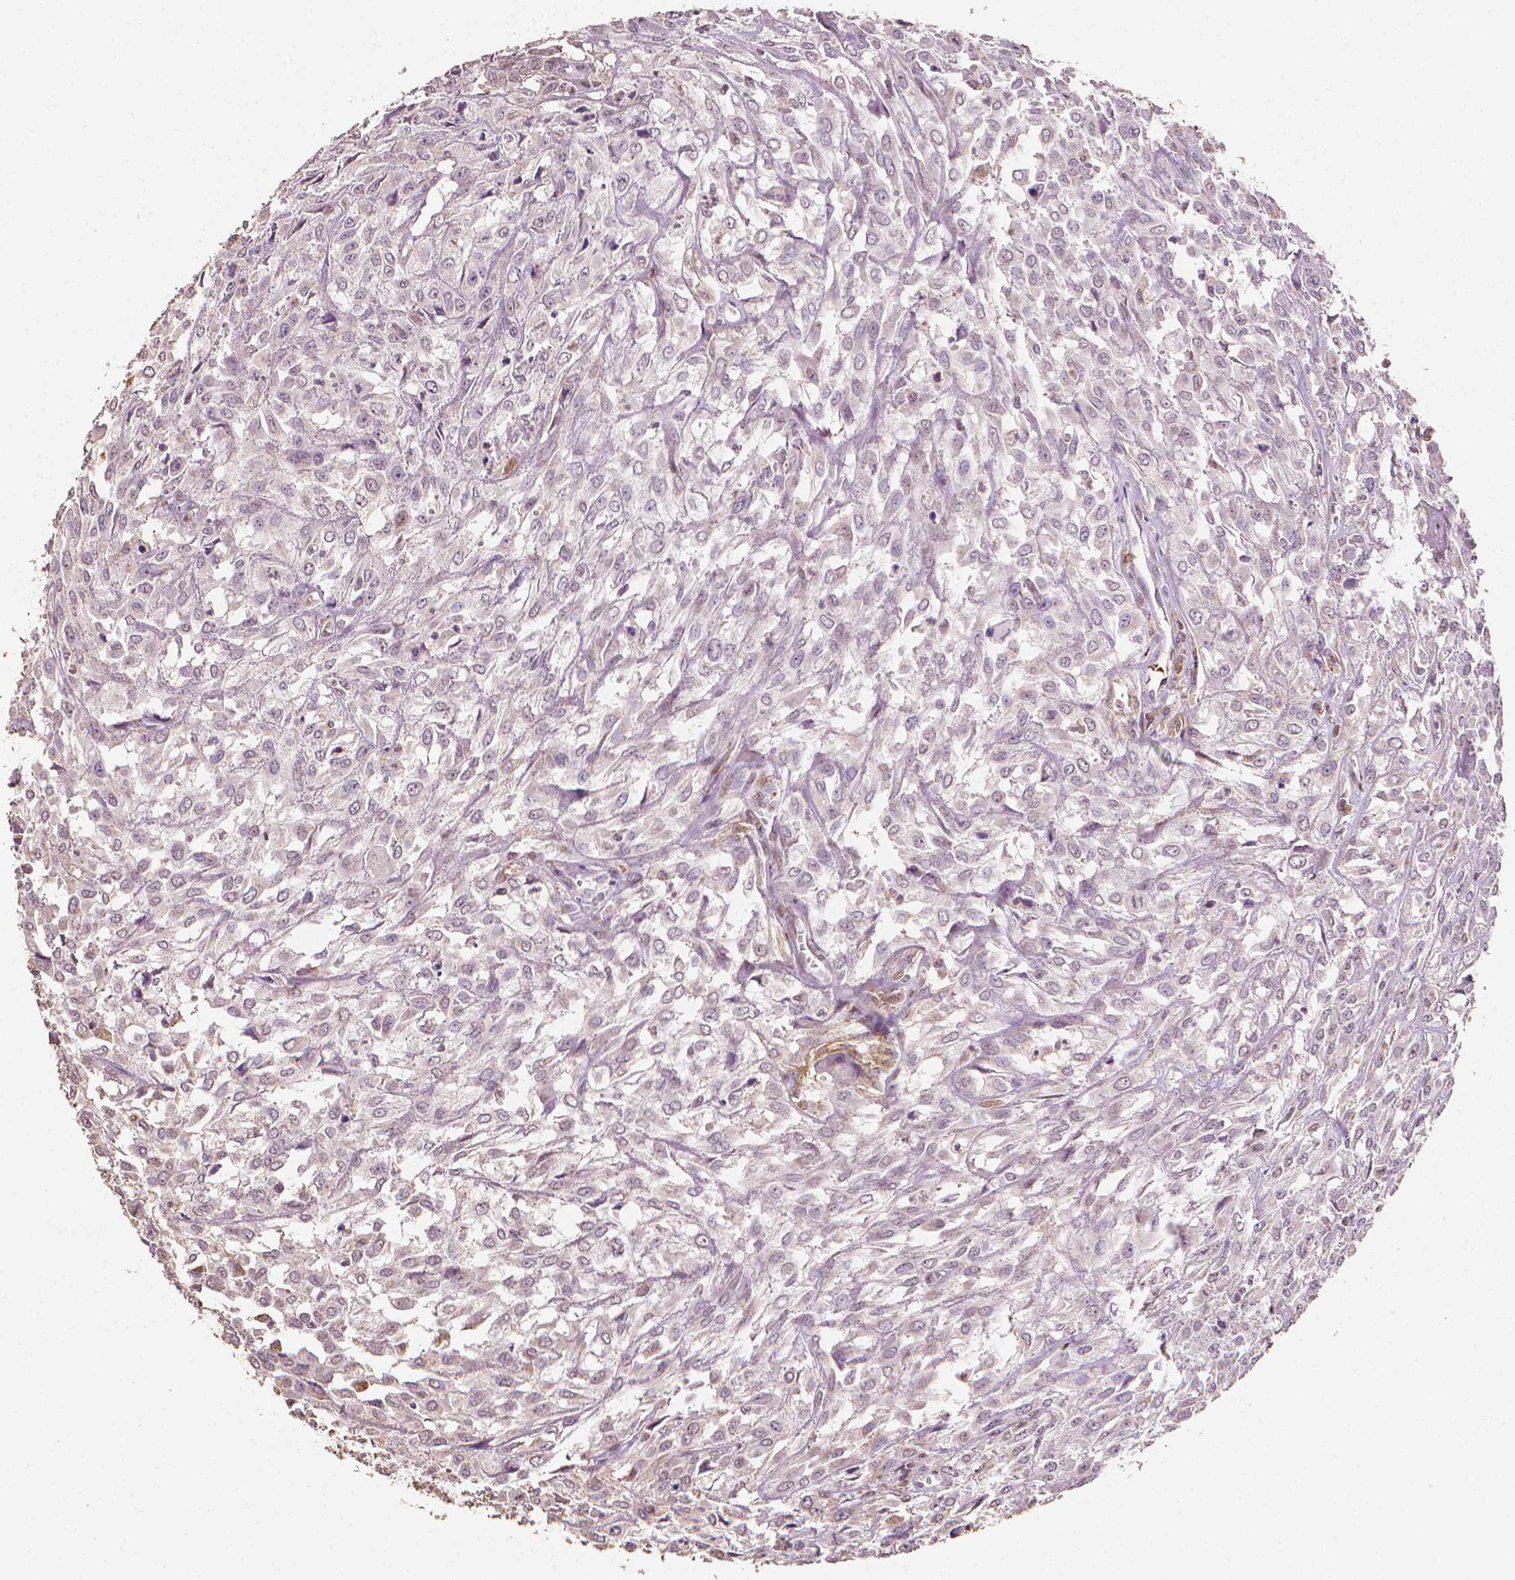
{"staining": {"intensity": "negative", "quantity": "none", "location": "none"}, "tissue": "urothelial cancer", "cell_type": "Tumor cells", "image_type": "cancer", "snomed": [{"axis": "morphology", "description": "Urothelial carcinoma, High grade"}, {"axis": "topography", "description": "Urinary bladder"}], "caption": "Tumor cells are negative for brown protein staining in urothelial carcinoma (high-grade).", "gene": "DCN", "patient": {"sex": "male", "age": 67}}